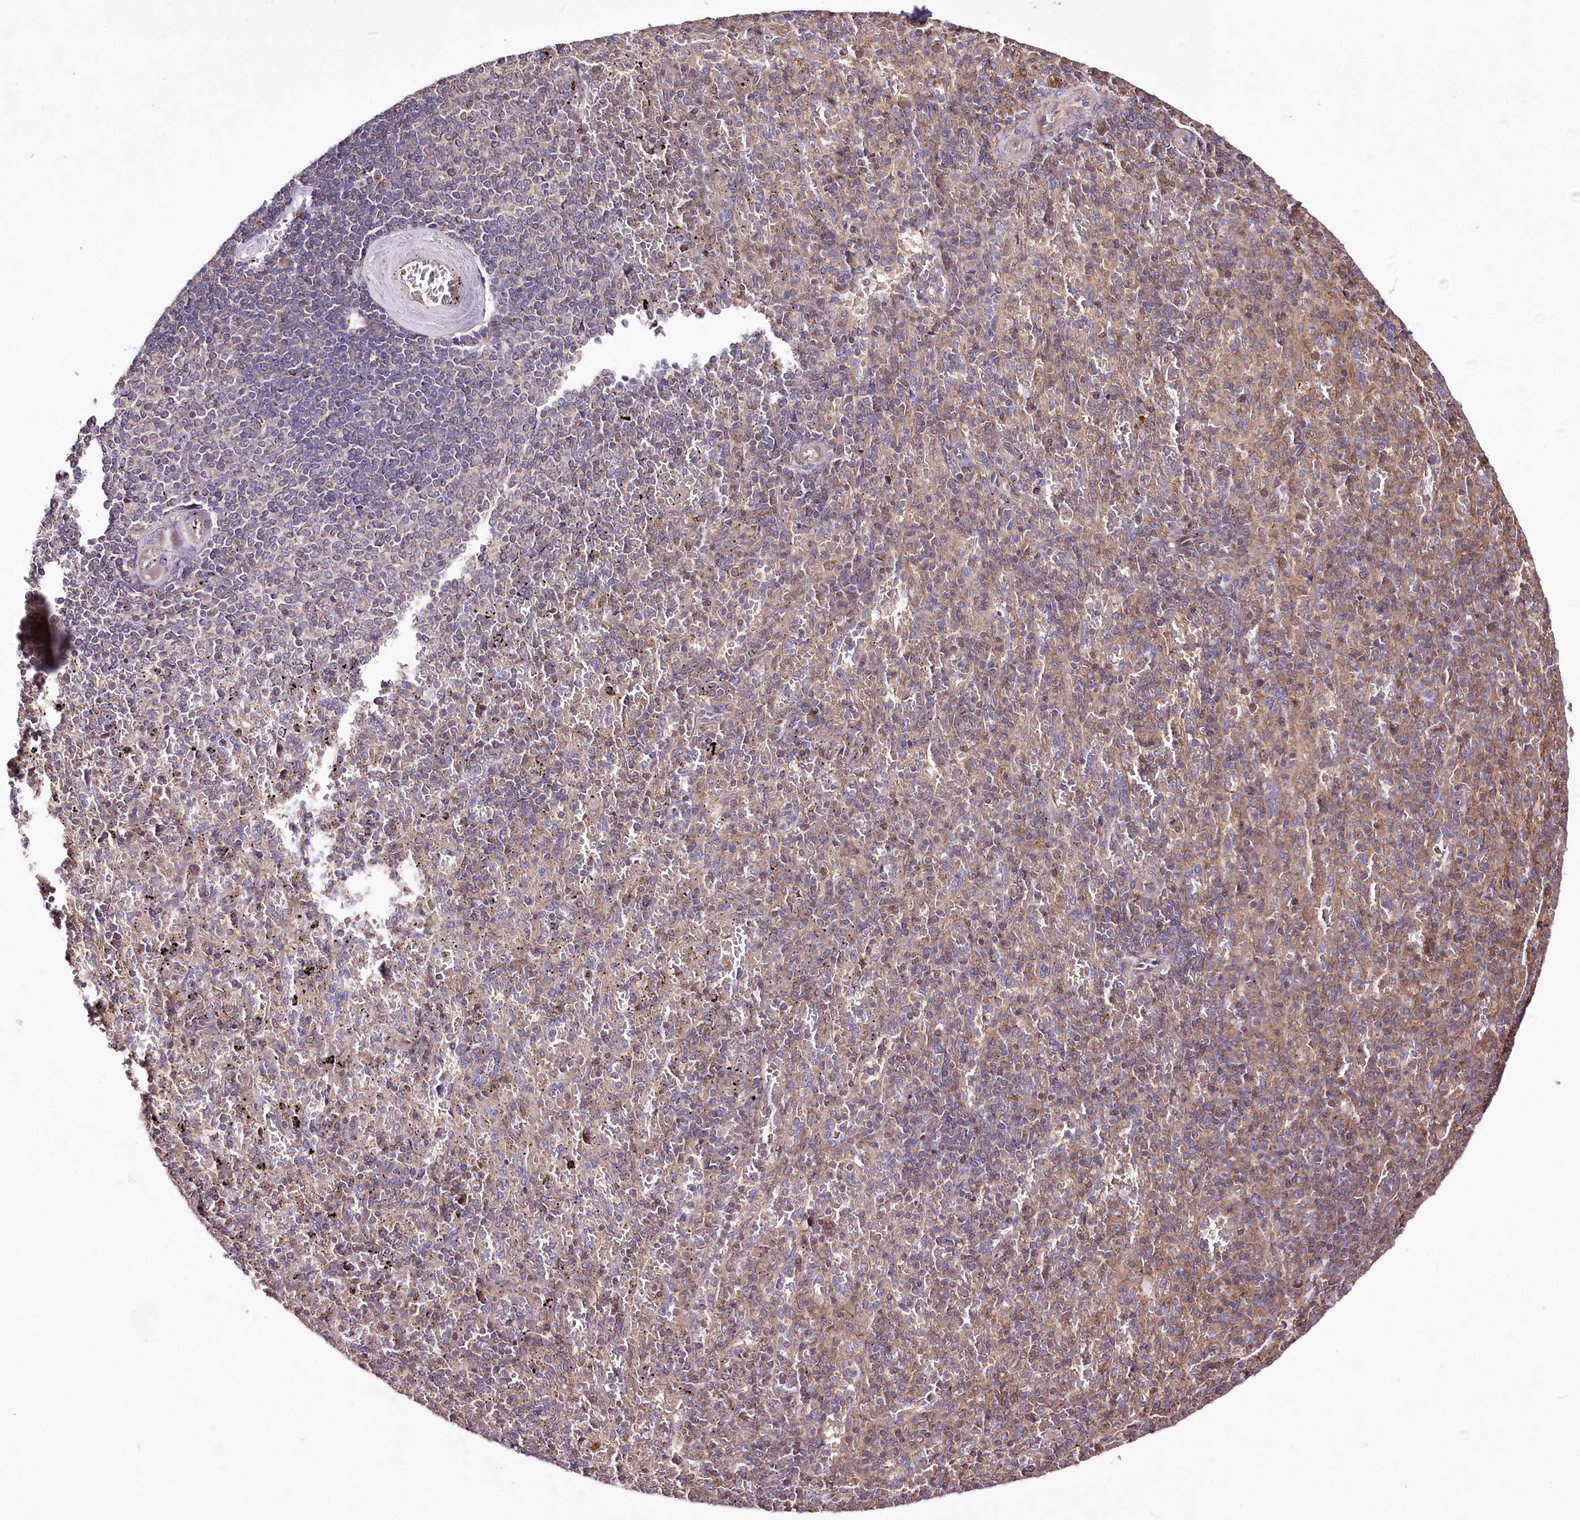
{"staining": {"intensity": "weak", "quantity": "<25%", "location": "cytoplasmic/membranous"}, "tissue": "spleen", "cell_type": "Cells in red pulp", "image_type": "normal", "snomed": [{"axis": "morphology", "description": "Normal tissue, NOS"}, {"axis": "topography", "description": "Spleen"}], "caption": "A micrograph of spleen stained for a protein exhibits no brown staining in cells in red pulp. (Stains: DAB IHC with hematoxylin counter stain, Microscopy: brightfield microscopy at high magnification).", "gene": "WWC1", "patient": {"sex": "male", "age": 82}}